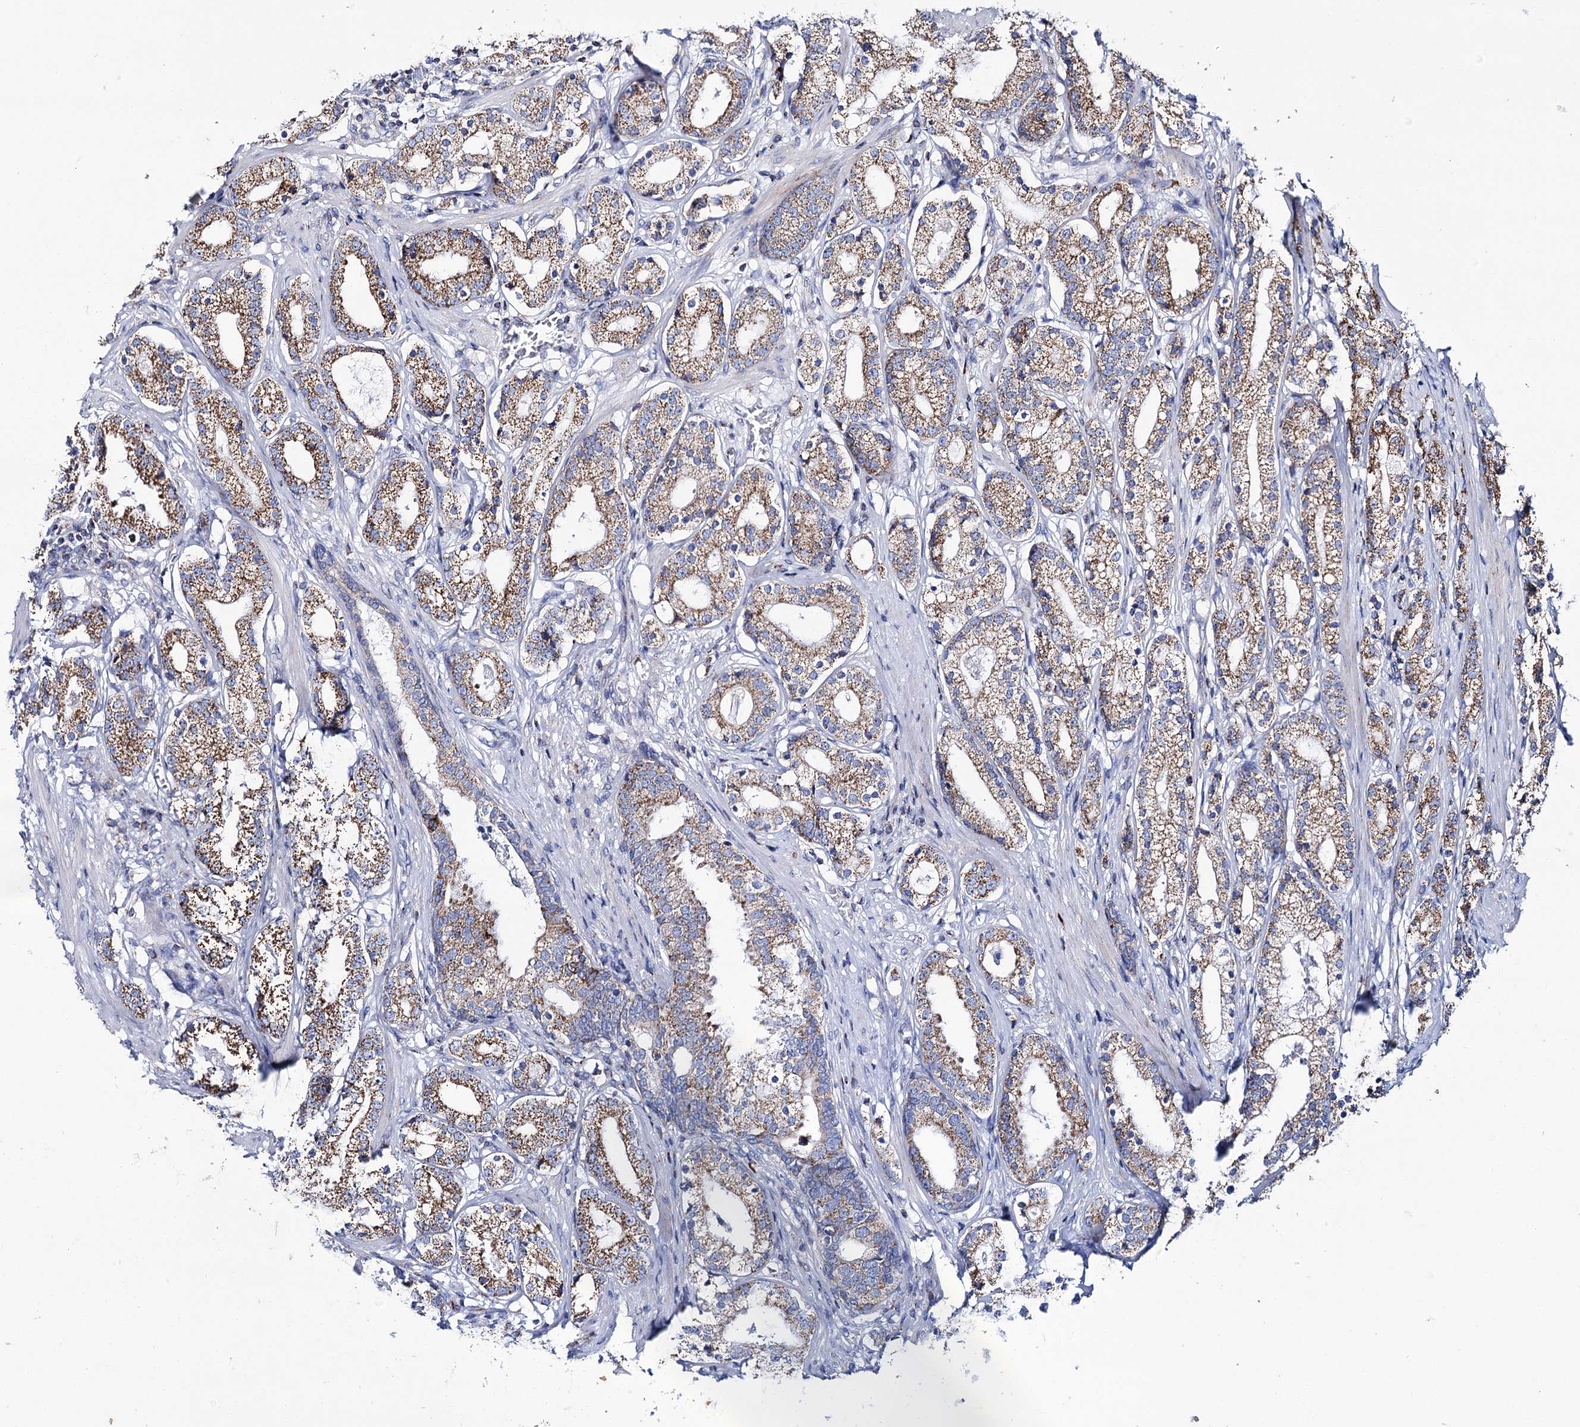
{"staining": {"intensity": "moderate", "quantity": ">75%", "location": "cytoplasmic/membranous"}, "tissue": "prostate cancer", "cell_type": "Tumor cells", "image_type": "cancer", "snomed": [{"axis": "morphology", "description": "Adenocarcinoma, High grade"}, {"axis": "topography", "description": "Prostate"}], "caption": "Protein staining displays moderate cytoplasmic/membranous expression in about >75% of tumor cells in prostate cancer.", "gene": "UBASH3B", "patient": {"sex": "male", "age": 69}}